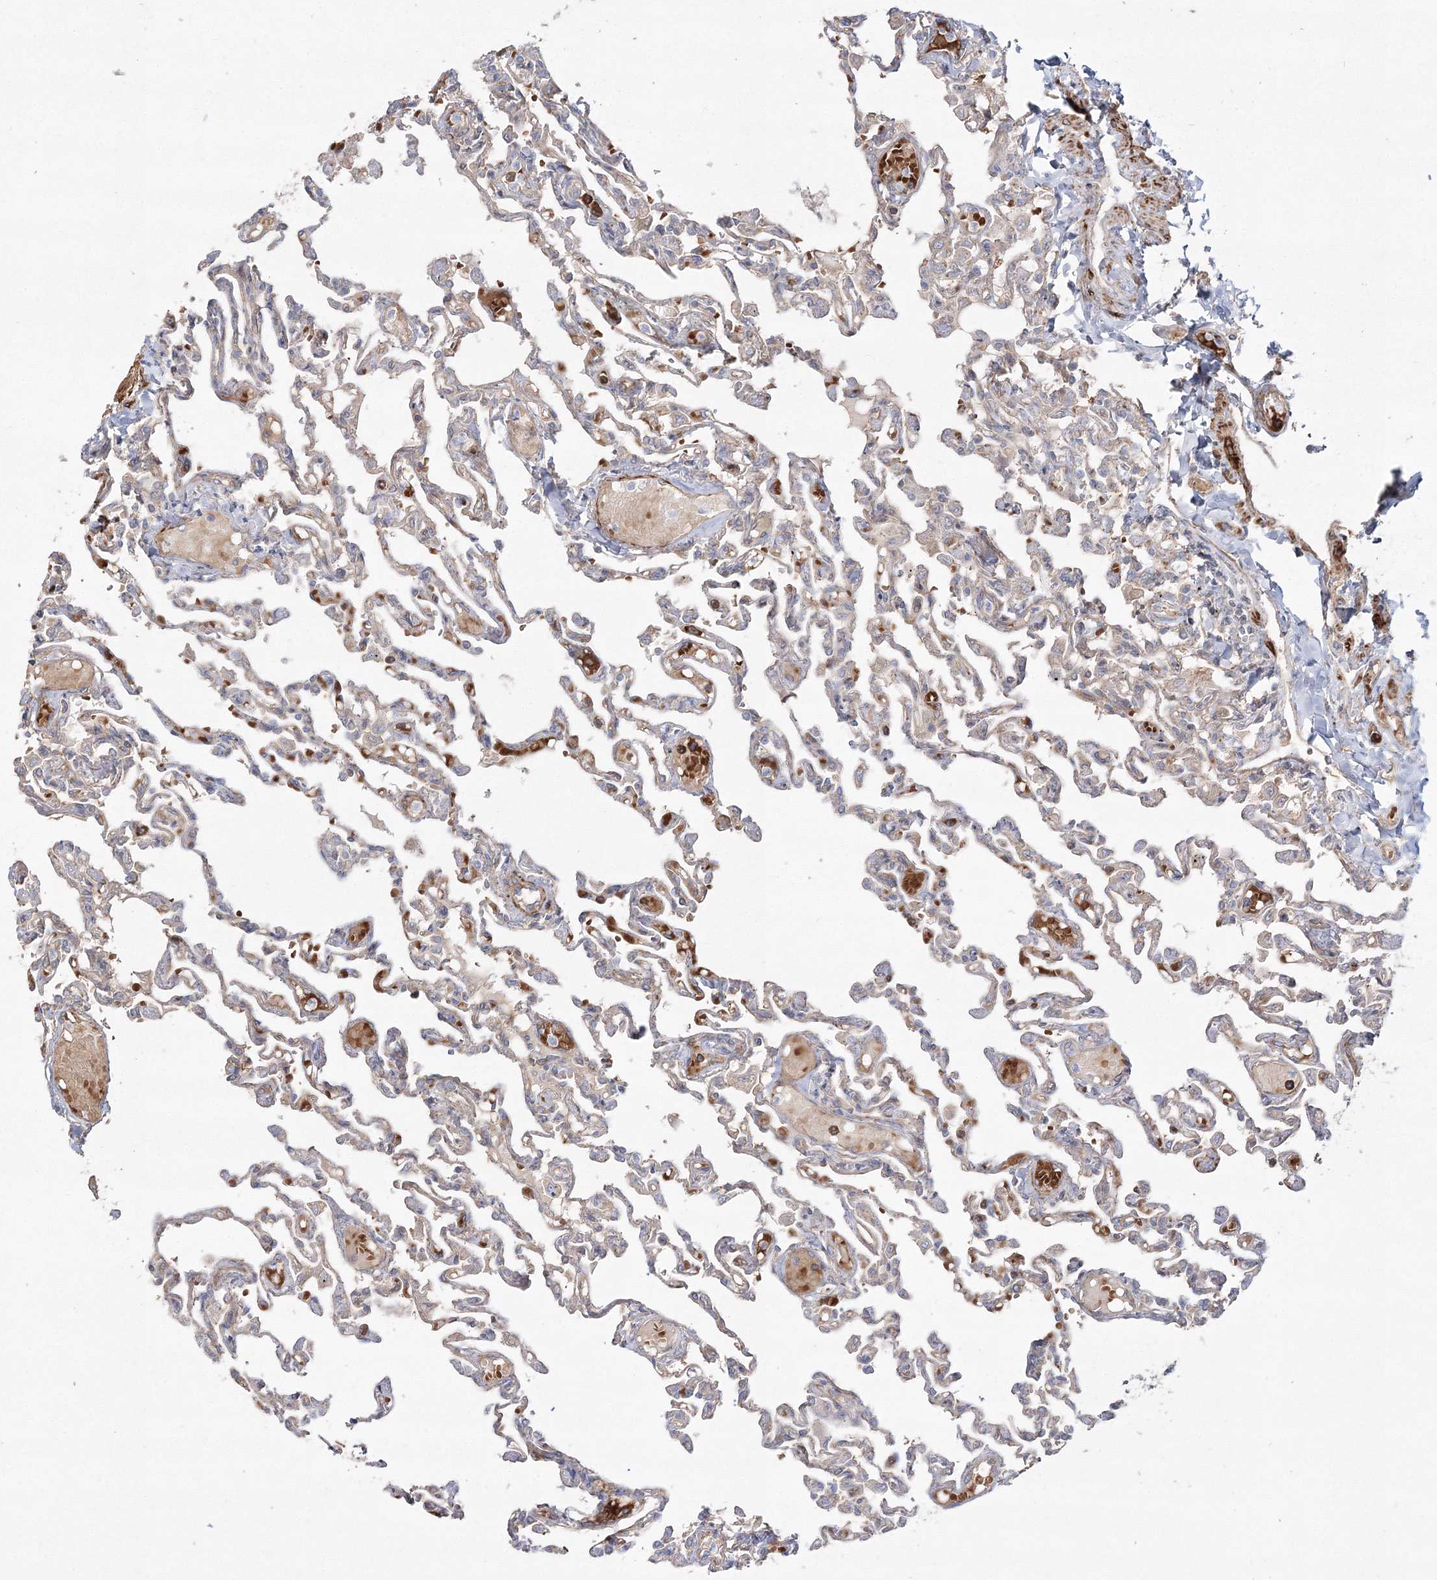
{"staining": {"intensity": "moderate", "quantity": "<25%", "location": "cytoplasmic/membranous"}, "tissue": "lung", "cell_type": "Alveolar cells", "image_type": "normal", "snomed": [{"axis": "morphology", "description": "Normal tissue, NOS"}, {"axis": "topography", "description": "Lung"}], "caption": "Immunohistochemical staining of benign human lung exhibits <25% levels of moderate cytoplasmic/membranous protein staining in approximately <25% of alveolar cells.", "gene": "ZSWIM6", "patient": {"sex": "male", "age": 21}}